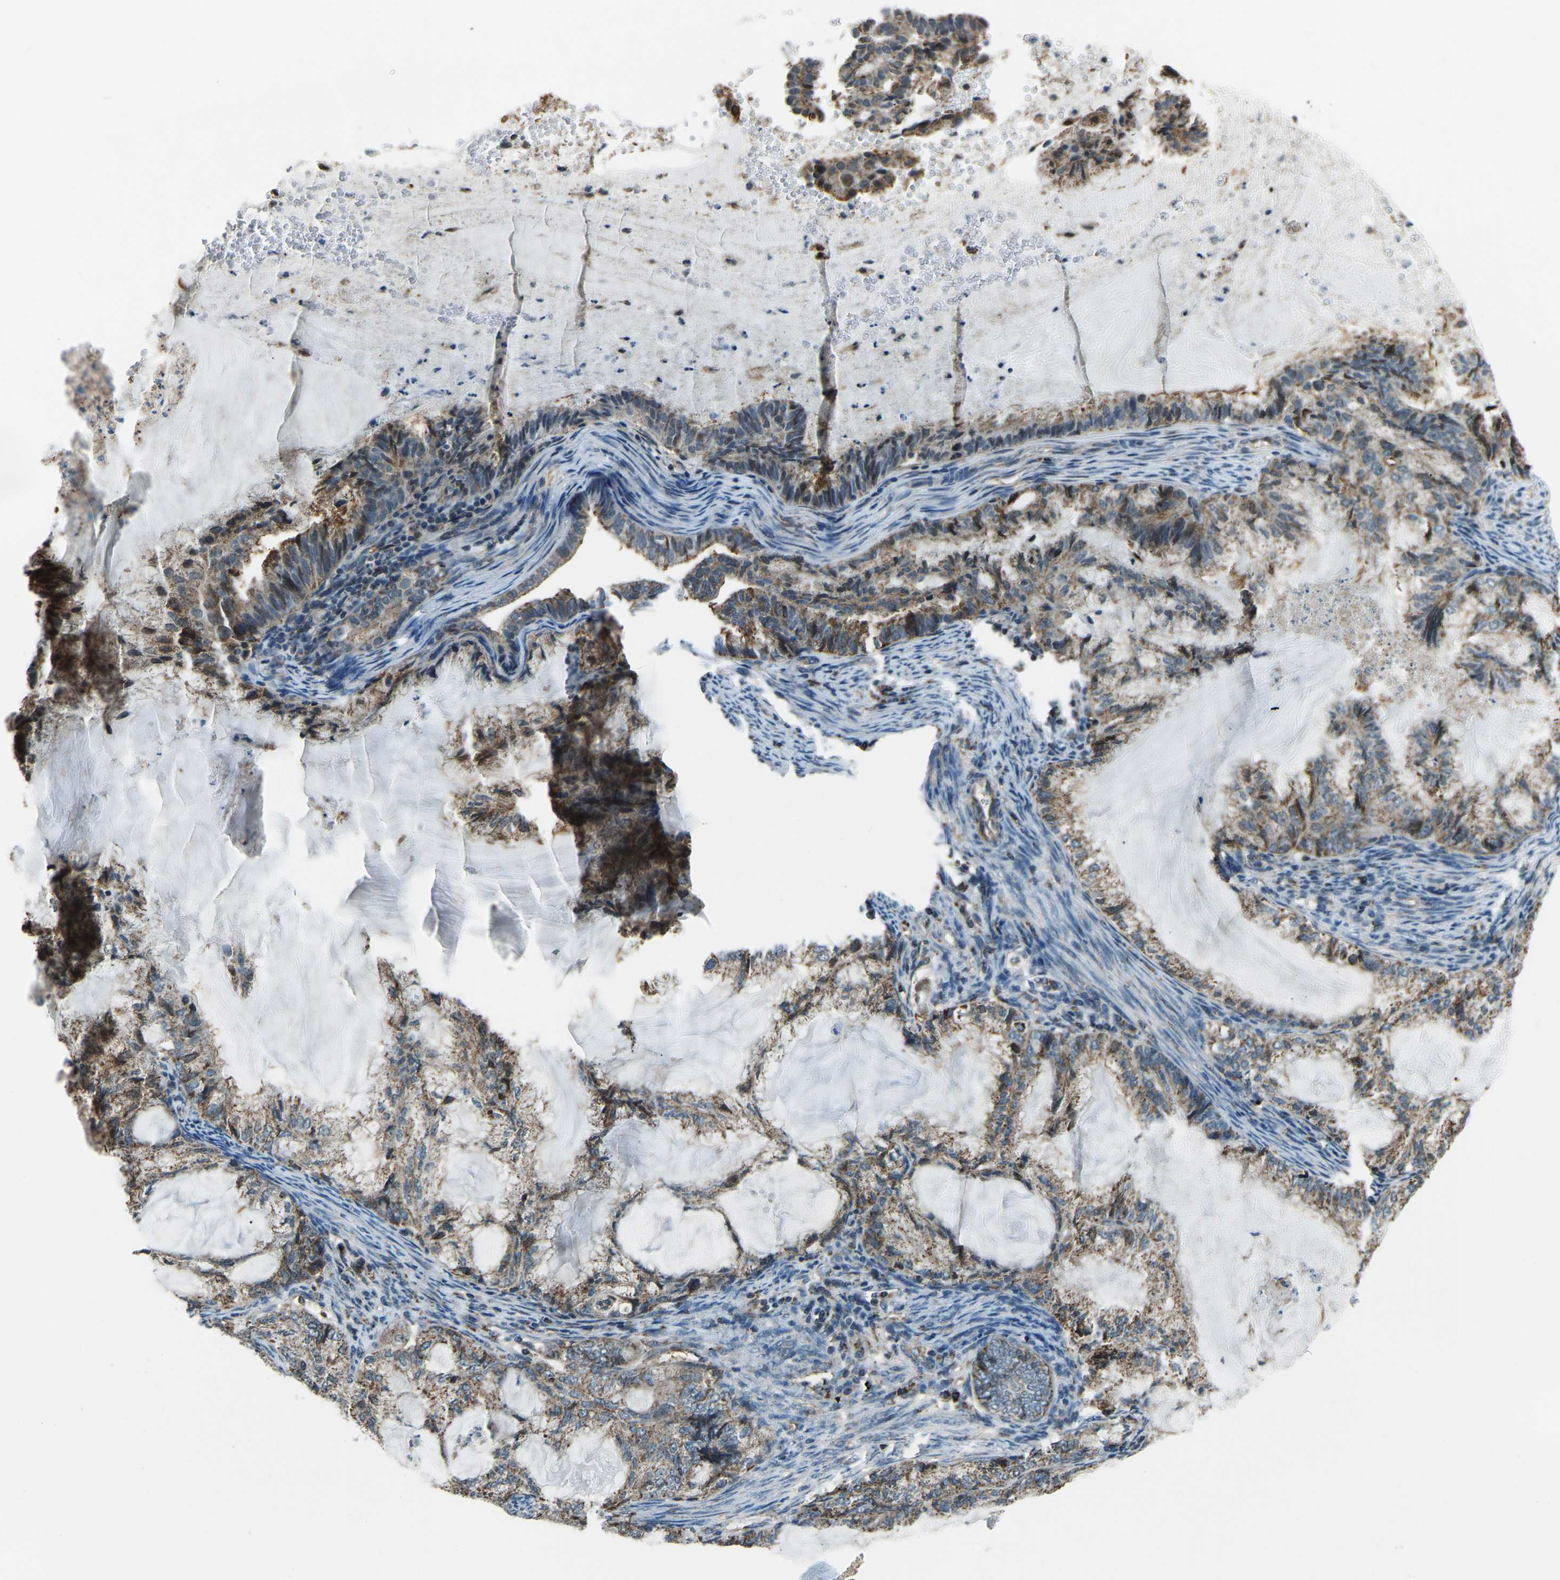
{"staining": {"intensity": "moderate", "quantity": ">75%", "location": "cytoplasmic/membranous"}, "tissue": "endometrial cancer", "cell_type": "Tumor cells", "image_type": "cancer", "snomed": [{"axis": "morphology", "description": "Adenocarcinoma, NOS"}, {"axis": "topography", "description": "Endometrium"}], "caption": "Endometrial cancer (adenocarcinoma) stained with DAB immunohistochemistry exhibits medium levels of moderate cytoplasmic/membranous positivity in approximately >75% of tumor cells. (DAB (3,3'-diaminobenzidine) = brown stain, brightfield microscopy at high magnification).", "gene": "RBM33", "patient": {"sex": "female", "age": 86}}